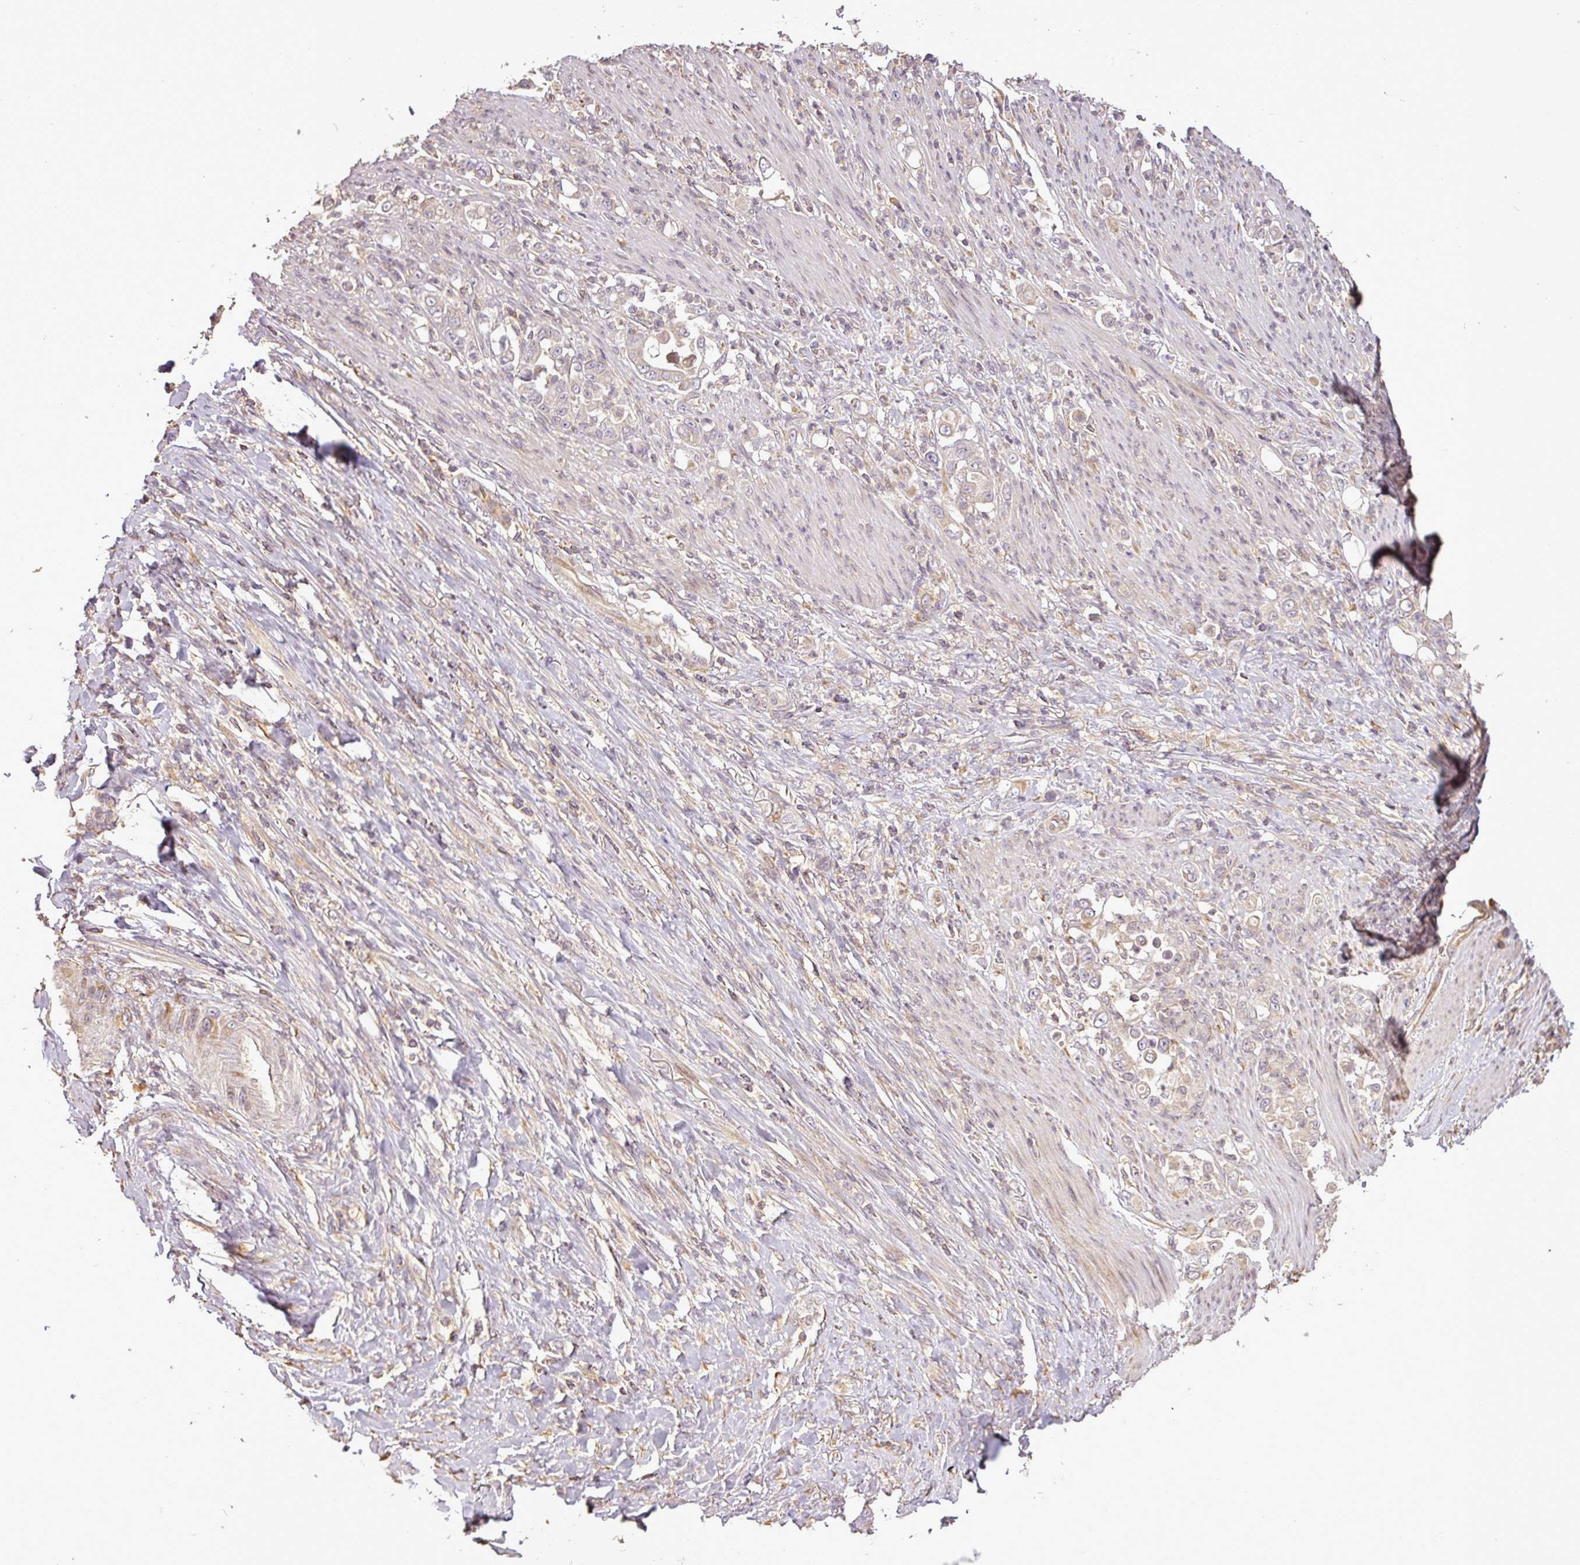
{"staining": {"intensity": "weak", "quantity": "<25%", "location": "cytoplasmic/membranous"}, "tissue": "stomach cancer", "cell_type": "Tumor cells", "image_type": "cancer", "snomed": [{"axis": "morphology", "description": "Normal tissue, NOS"}, {"axis": "morphology", "description": "Adenocarcinoma, NOS"}, {"axis": "topography", "description": "Stomach"}], "caption": "An immunohistochemistry photomicrograph of stomach adenocarcinoma is shown. There is no staining in tumor cells of stomach adenocarcinoma.", "gene": "FAIM", "patient": {"sex": "female", "age": 79}}